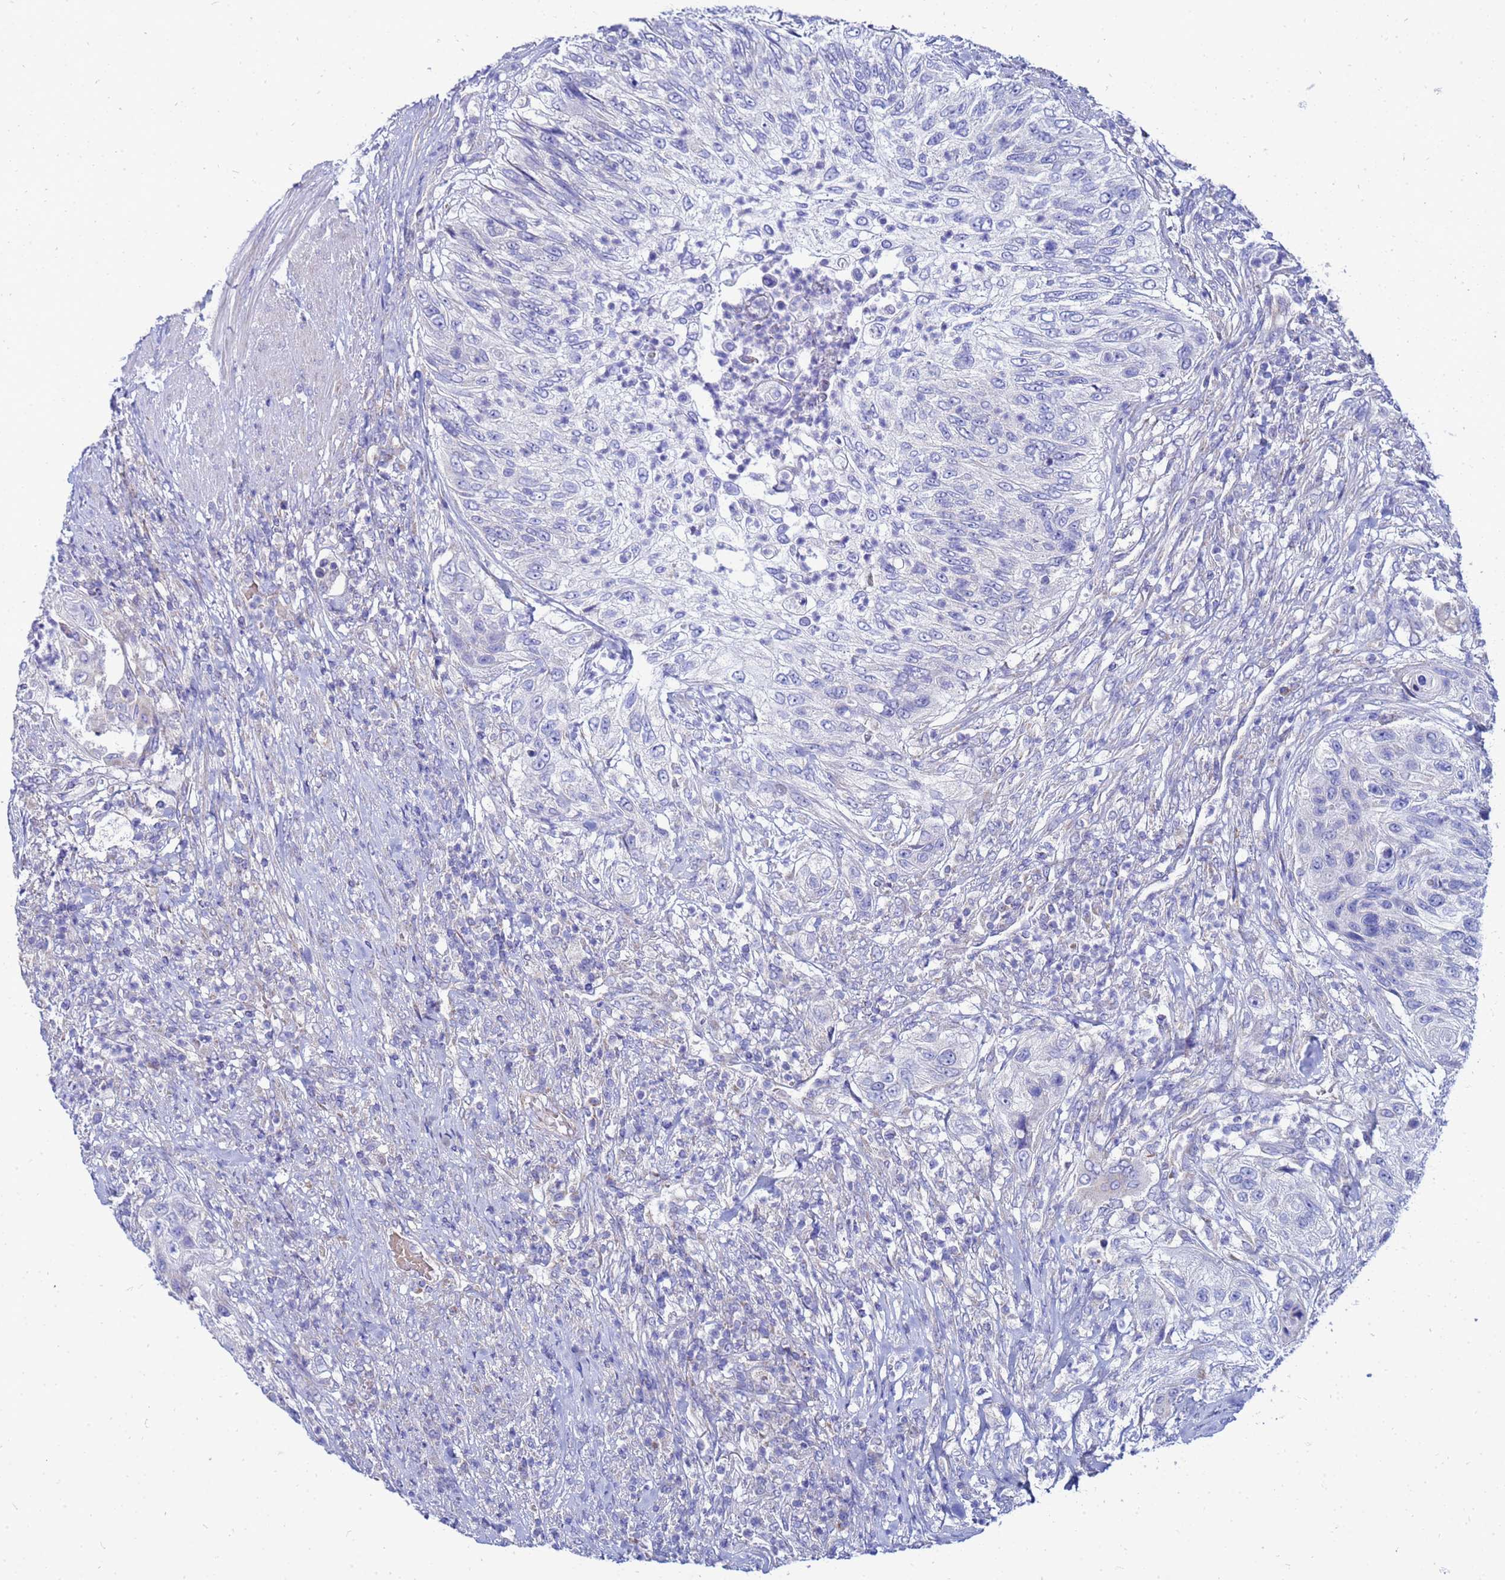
{"staining": {"intensity": "negative", "quantity": "none", "location": "none"}, "tissue": "urothelial cancer", "cell_type": "Tumor cells", "image_type": "cancer", "snomed": [{"axis": "morphology", "description": "Urothelial carcinoma, High grade"}, {"axis": "topography", "description": "Urinary bladder"}], "caption": "Immunohistochemistry histopathology image of neoplastic tissue: urothelial cancer stained with DAB shows no significant protein positivity in tumor cells. (Immunohistochemistry (ihc), brightfield microscopy, high magnification).", "gene": "FAHD2A", "patient": {"sex": "female", "age": 60}}